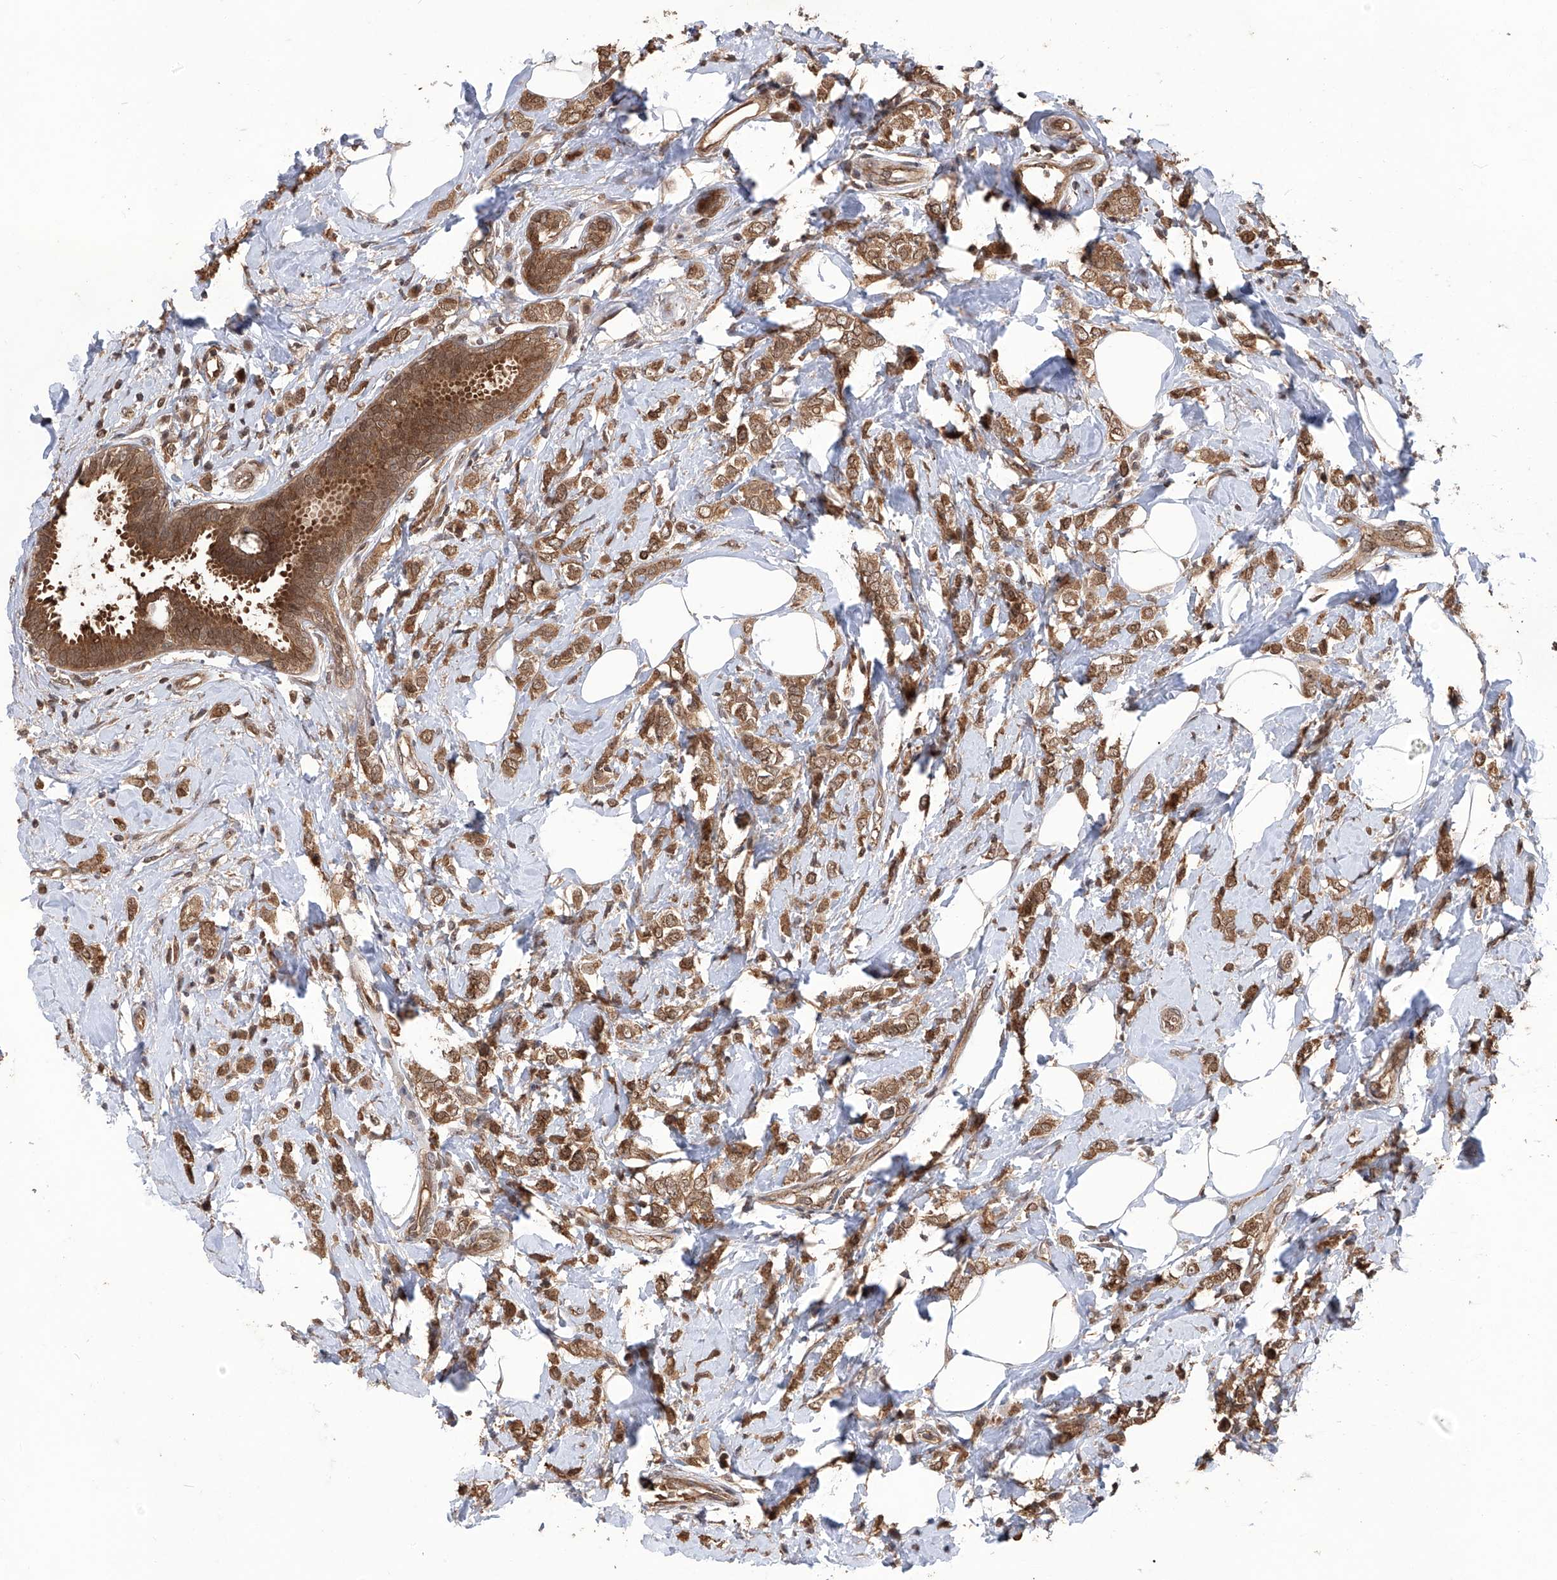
{"staining": {"intensity": "moderate", "quantity": ">75%", "location": "cytoplasmic/membranous,nuclear"}, "tissue": "breast cancer", "cell_type": "Tumor cells", "image_type": "cancer", "snomed": [{"axis": "morphology", "description": "Lobular carcinoma"}, {"axis": "topography", "description": "Breast"}], "caption": "High-magnification brightfield microscopy of breast cancer stained with DAB (brown) and counterstained with hematoxylin (blue). tumor cells exhibit moderate cytoplasmic/membranous and nuclear positivity is identified in approximately>75% of cells.", "gene": "LYSMD4", "patient": {"sex": "female", "age": 47}}